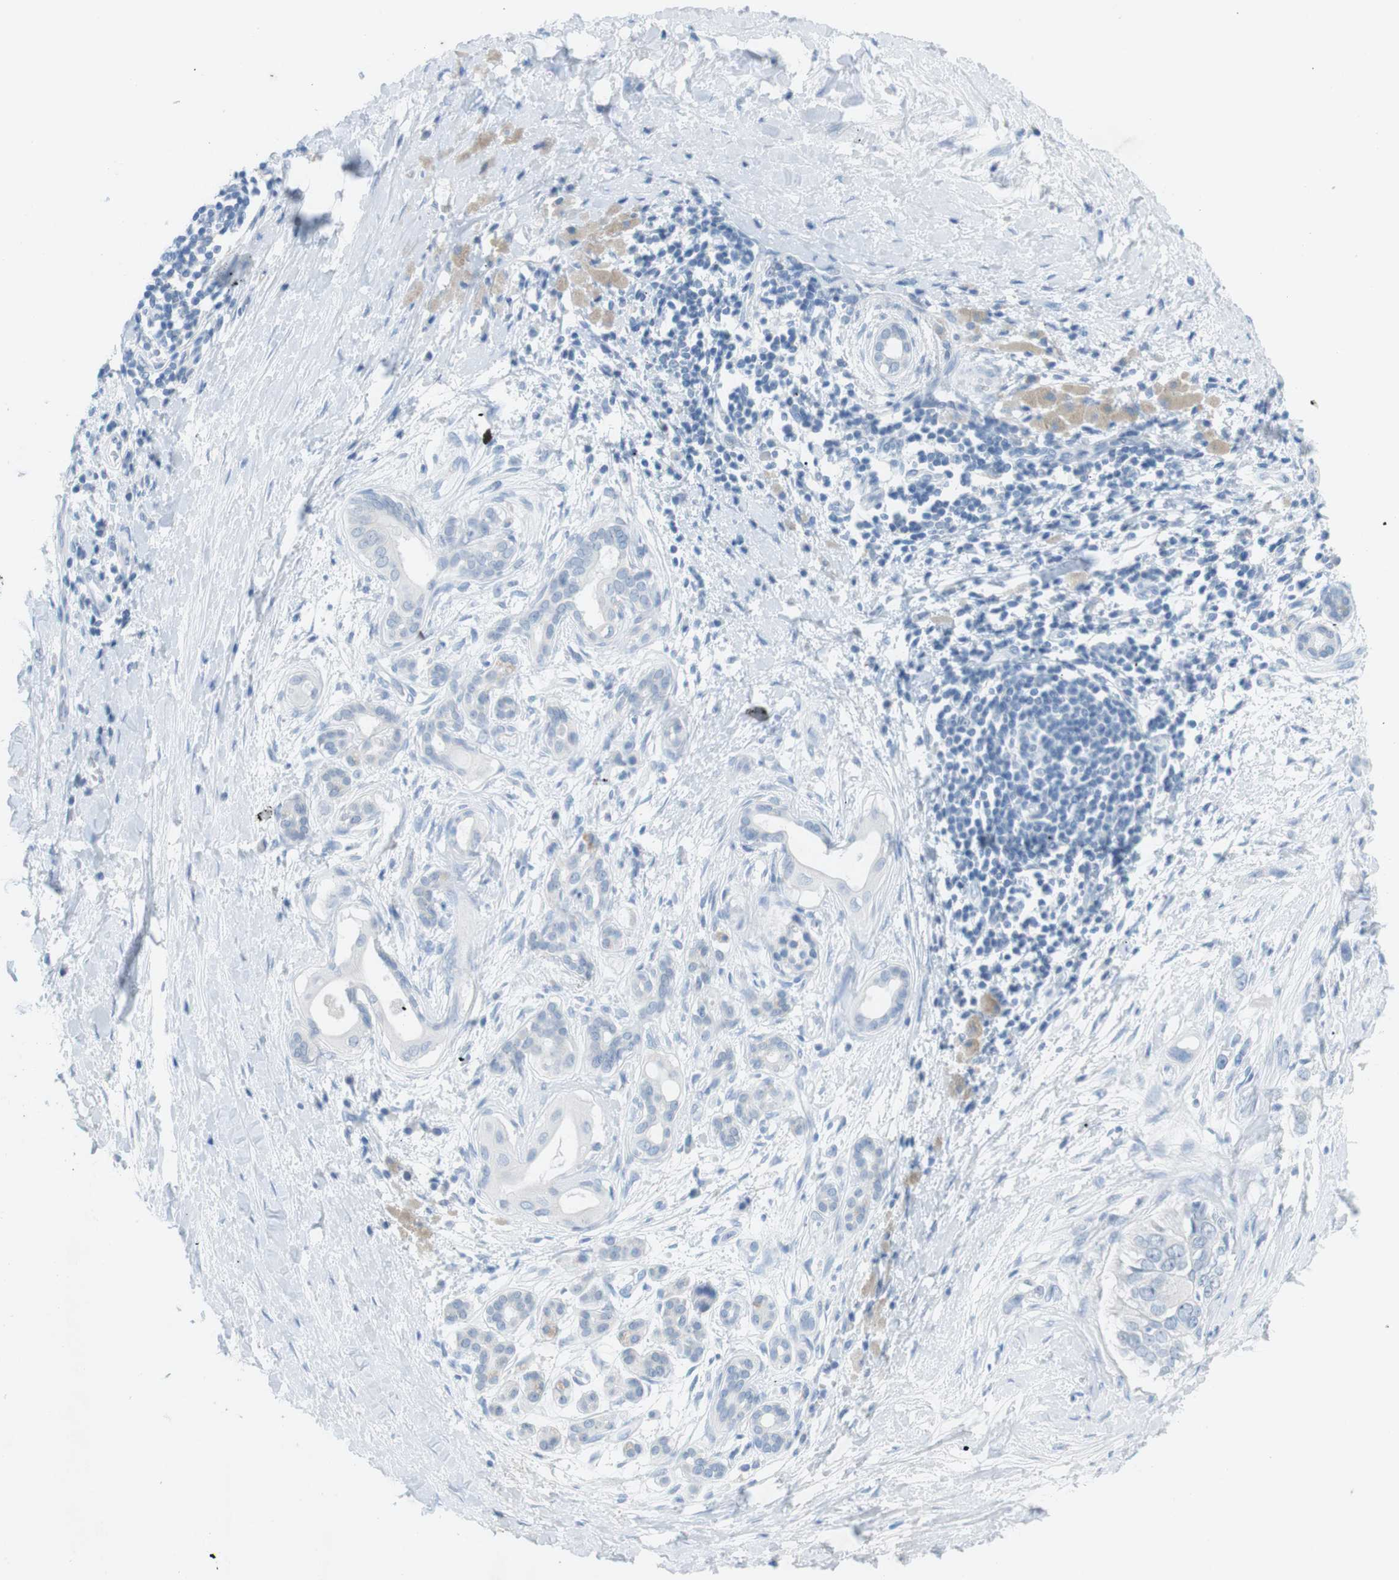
{"staining": {"intensity": "negative", "quantity": "none", "location": "none"}, "tissue": "pancreatic cancer", "cell_type": "Tumor cells", "image_type": "cancer", "snomed": [{"axis": "morphology", "description": "Adenocarcinoma, NOS"}, {"axis": "topography", "description": "Pancreas"}], "caption": "There is no significant staining in tumor cells of pancreatic cancer.", "gene": "SALL4", "patient": {"sex": "male", "age": 55}}